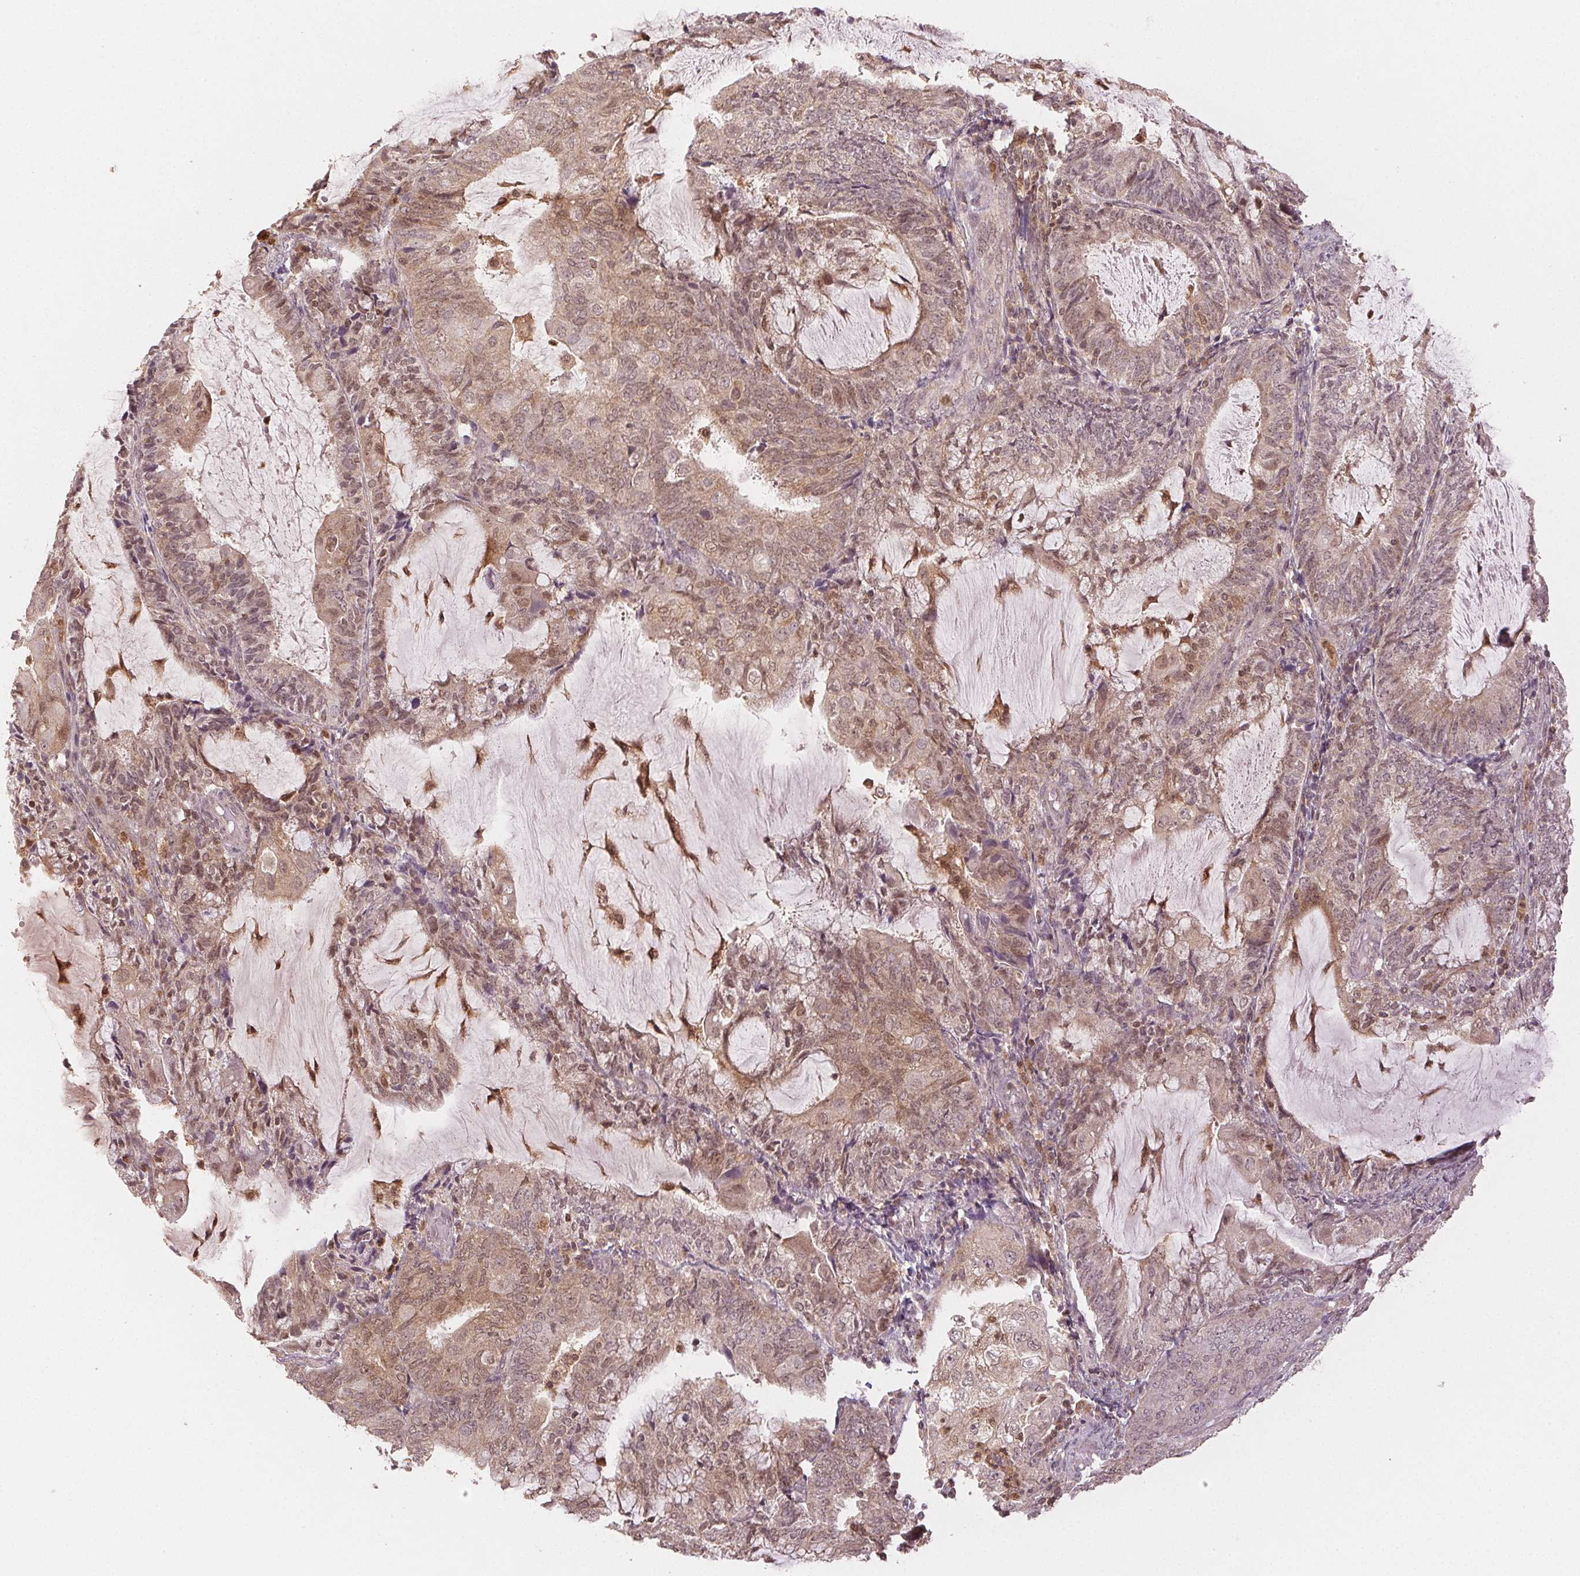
{"staining": {"intensity": "weak", "quantity": "25%-75%", "location": "cytoplasmic/membranous,nuclear"}, "tissue": "endometrial cancer", "cell_type": "Tumor cells", "image_type": "cancer", "snomed": [{"axis": "morphology", "description": "Adenocarcinoma, NOS"}, {"axis": "topography", "description": "Endometrium"}], "caption": "High-power microscopy captured an immunohistochemistry (IHC) micrograph of endometrial adenocarcinoma, revealing weak cytoplasmic/membranous and nuclear positivity in about 25%-75% of tumor cells. (DAB IHC with brightfield microscopy, high magnification).", "gene": "MAPK14", "patient": {"sex": "female", "age": 81}}